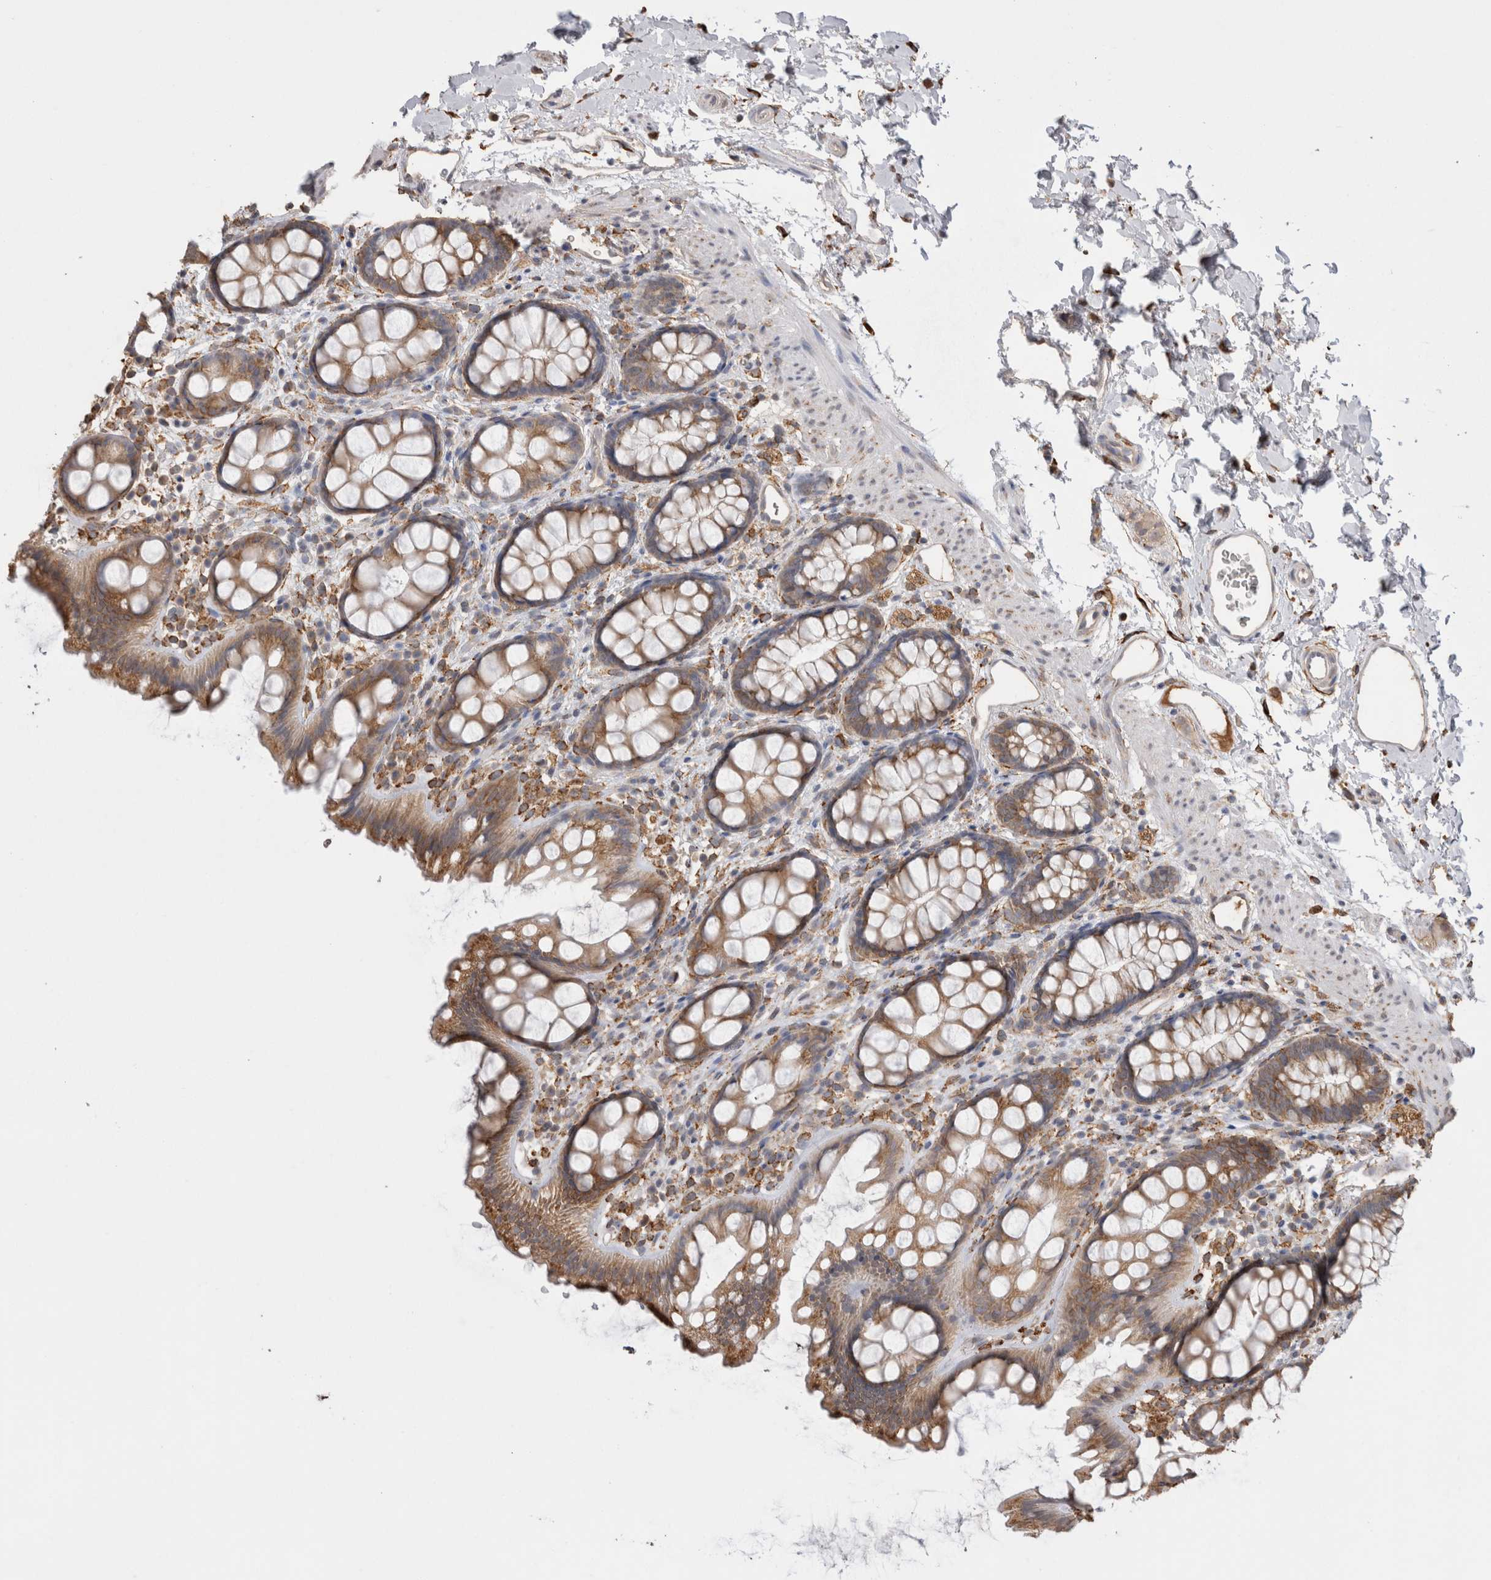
{"staining": {"intensity": "moderate", "quantity": ">75%", "location": "cytoplasmic/membranous"}, "tissue": "rectum", "cell_type": "Glandular cells", "image_type": "normal", "snomed": [{"axis": "morphology", "description": "Normal tissue, NOS"}, {"axis": "topography", "description": "Rectum"}], "caption": "A micrograph showing moderate cytoplasmic/membranous expression in about >75% of glandular cells in normal rectum, as visualized by brown immunohistochemical staining.", "gene": "LRPAP1", "patient": {"sex": "female", "age": 65}}